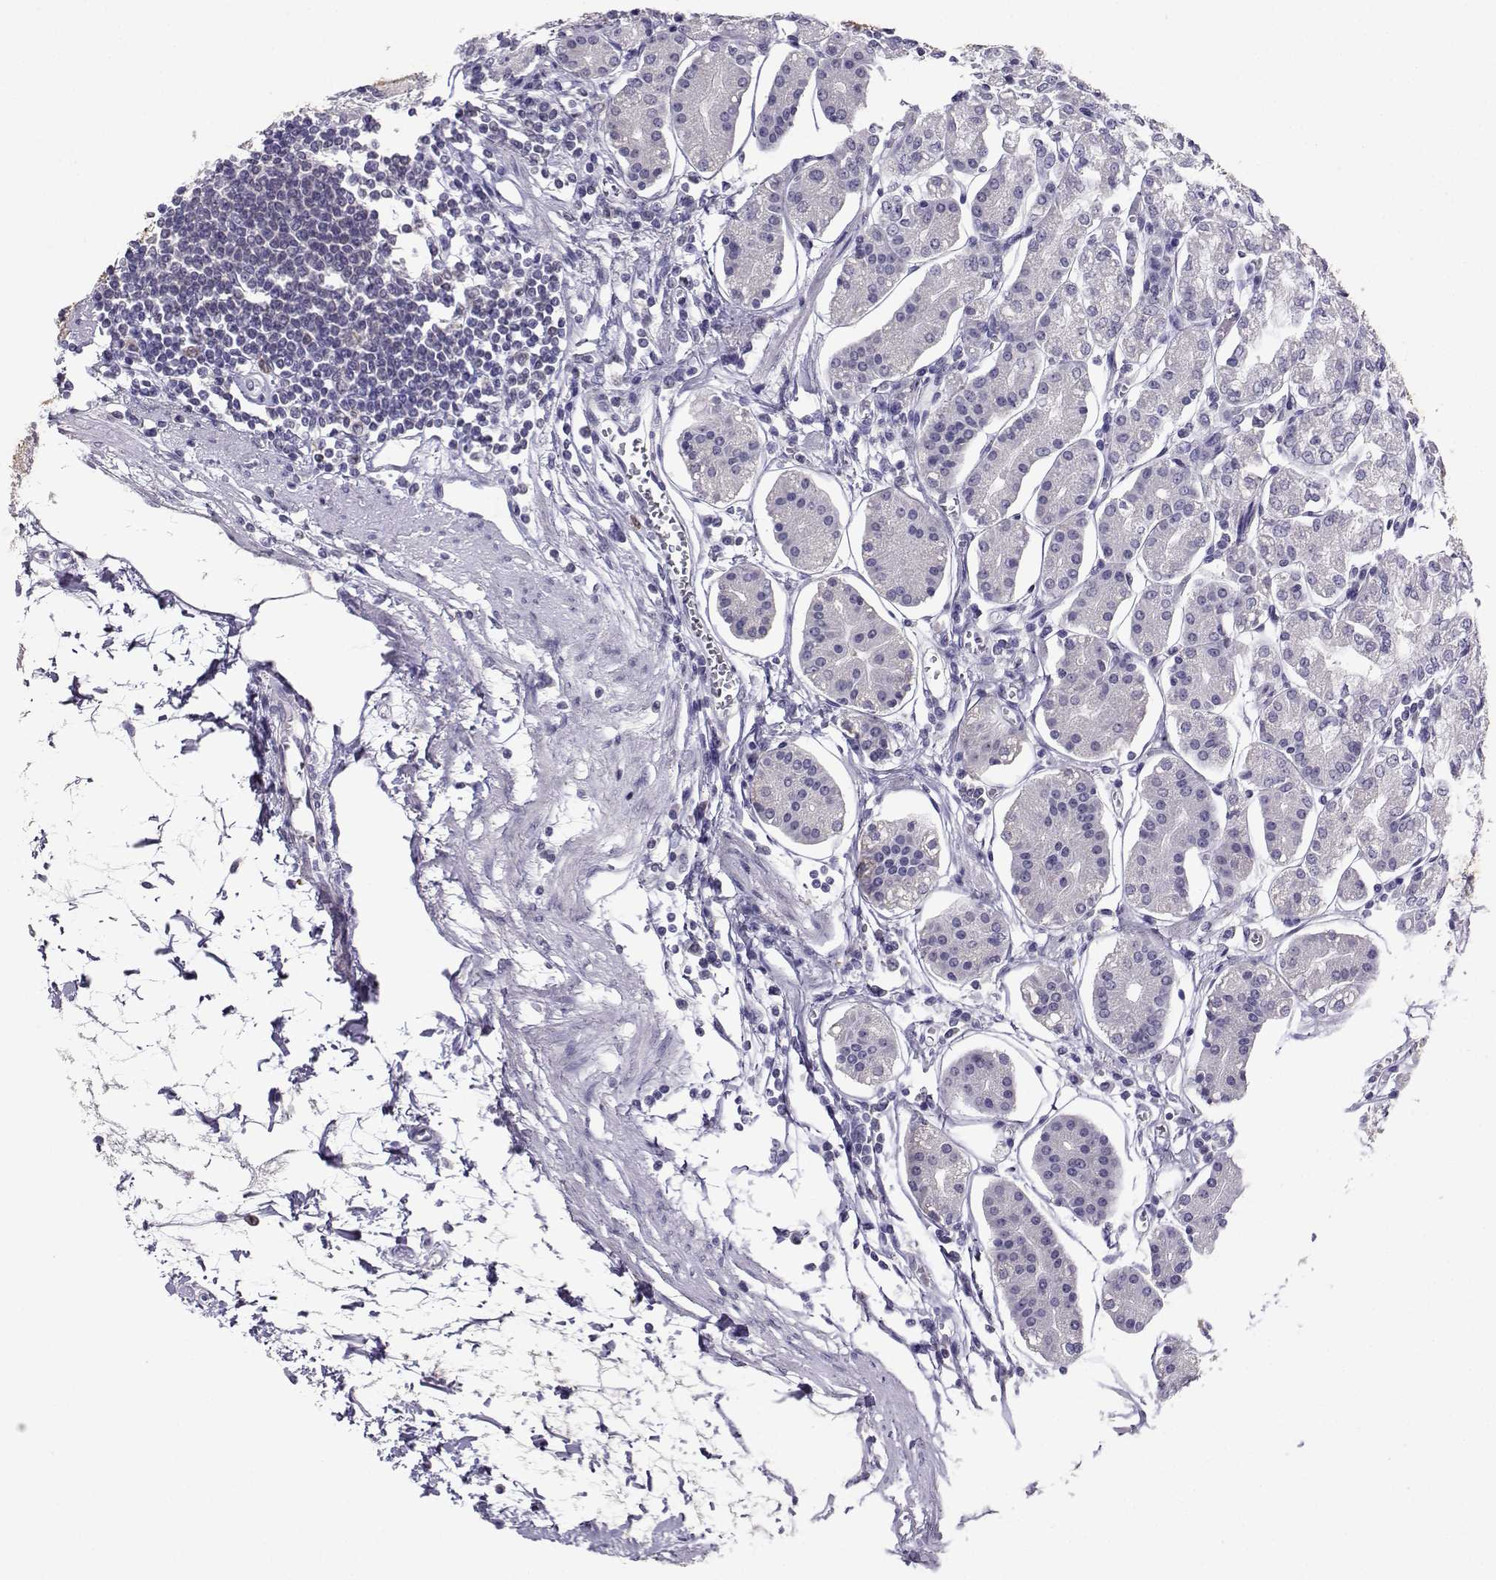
{"staining": {"intensity": "negative", "quantity": "none", "location": "none"}, "tissue": "stomach", "cell_type": "Glandular cells", "image_type": "normal", "snomed": [{"axis": "morphology", "description": "Normal tissue, NOS"}, {"axis": "topography", "description": "Skeletal muscle"}, {"axis": "topography", "description": "Stomach"}], "caption": "Stomach stained for a protein using immunohistochemistry (IHC) shows no expression glandular cells.", "gene": "TBR1", "patient": {"sex": "female", "age": 57}}